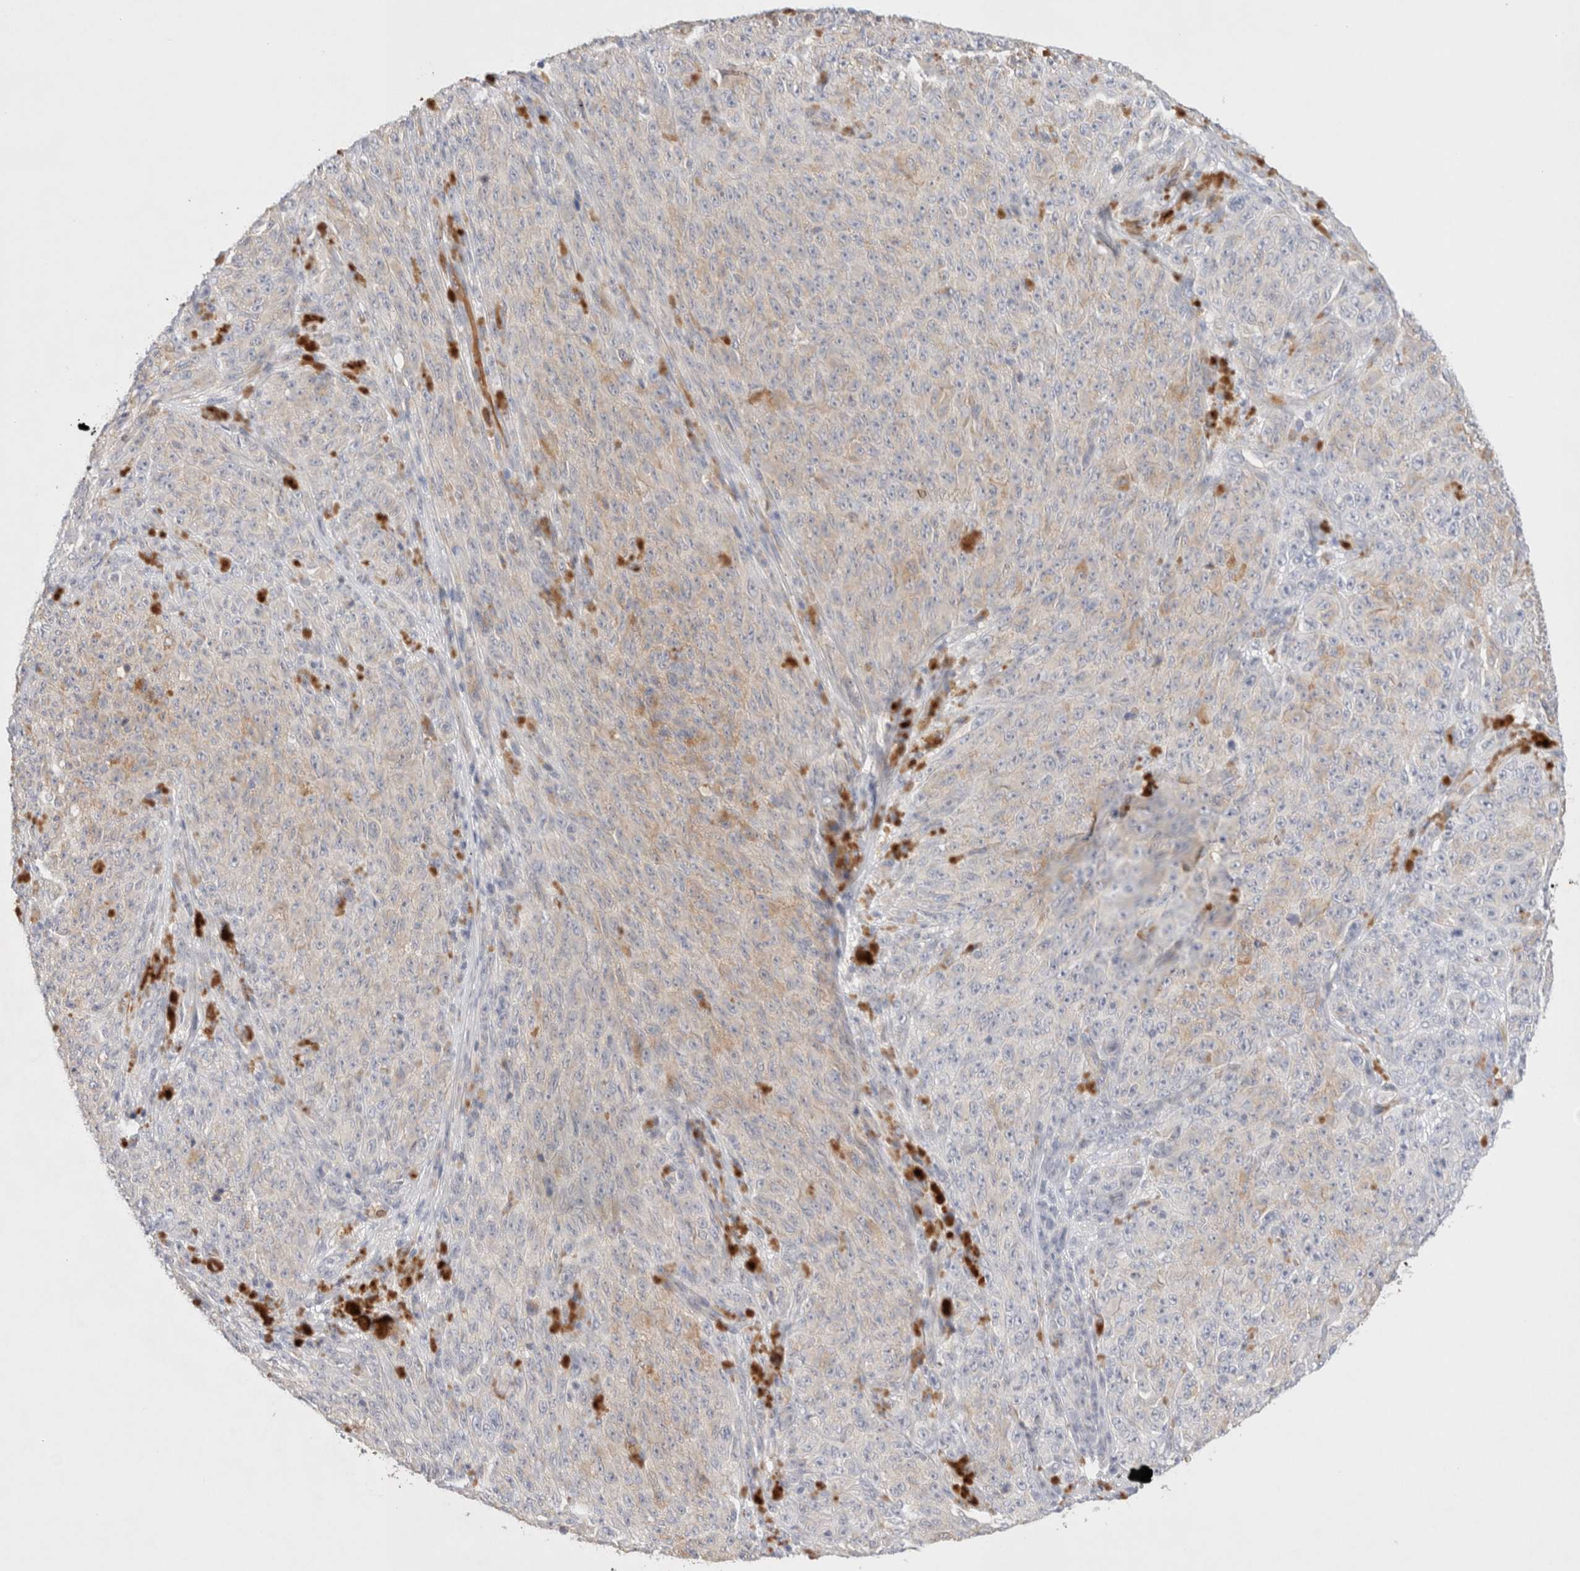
{"staining": {"intensity": "weak", "quantity": "<25%", "location": "cytoplasmic/membranous"}, "tissue": "melanoma", "cell_type": "Tumor cells", "image_type": "cancer", "snomed": [{"axis": "morphology", "description": "Malignant melanoma, NOS"}, {"axis": "topography", "description": "Skin"}], "caption": "There is no significant positivity in tumor cells of melanoma.", "gene": "MST1", "patient": {"sex": "female", "age": 82}}